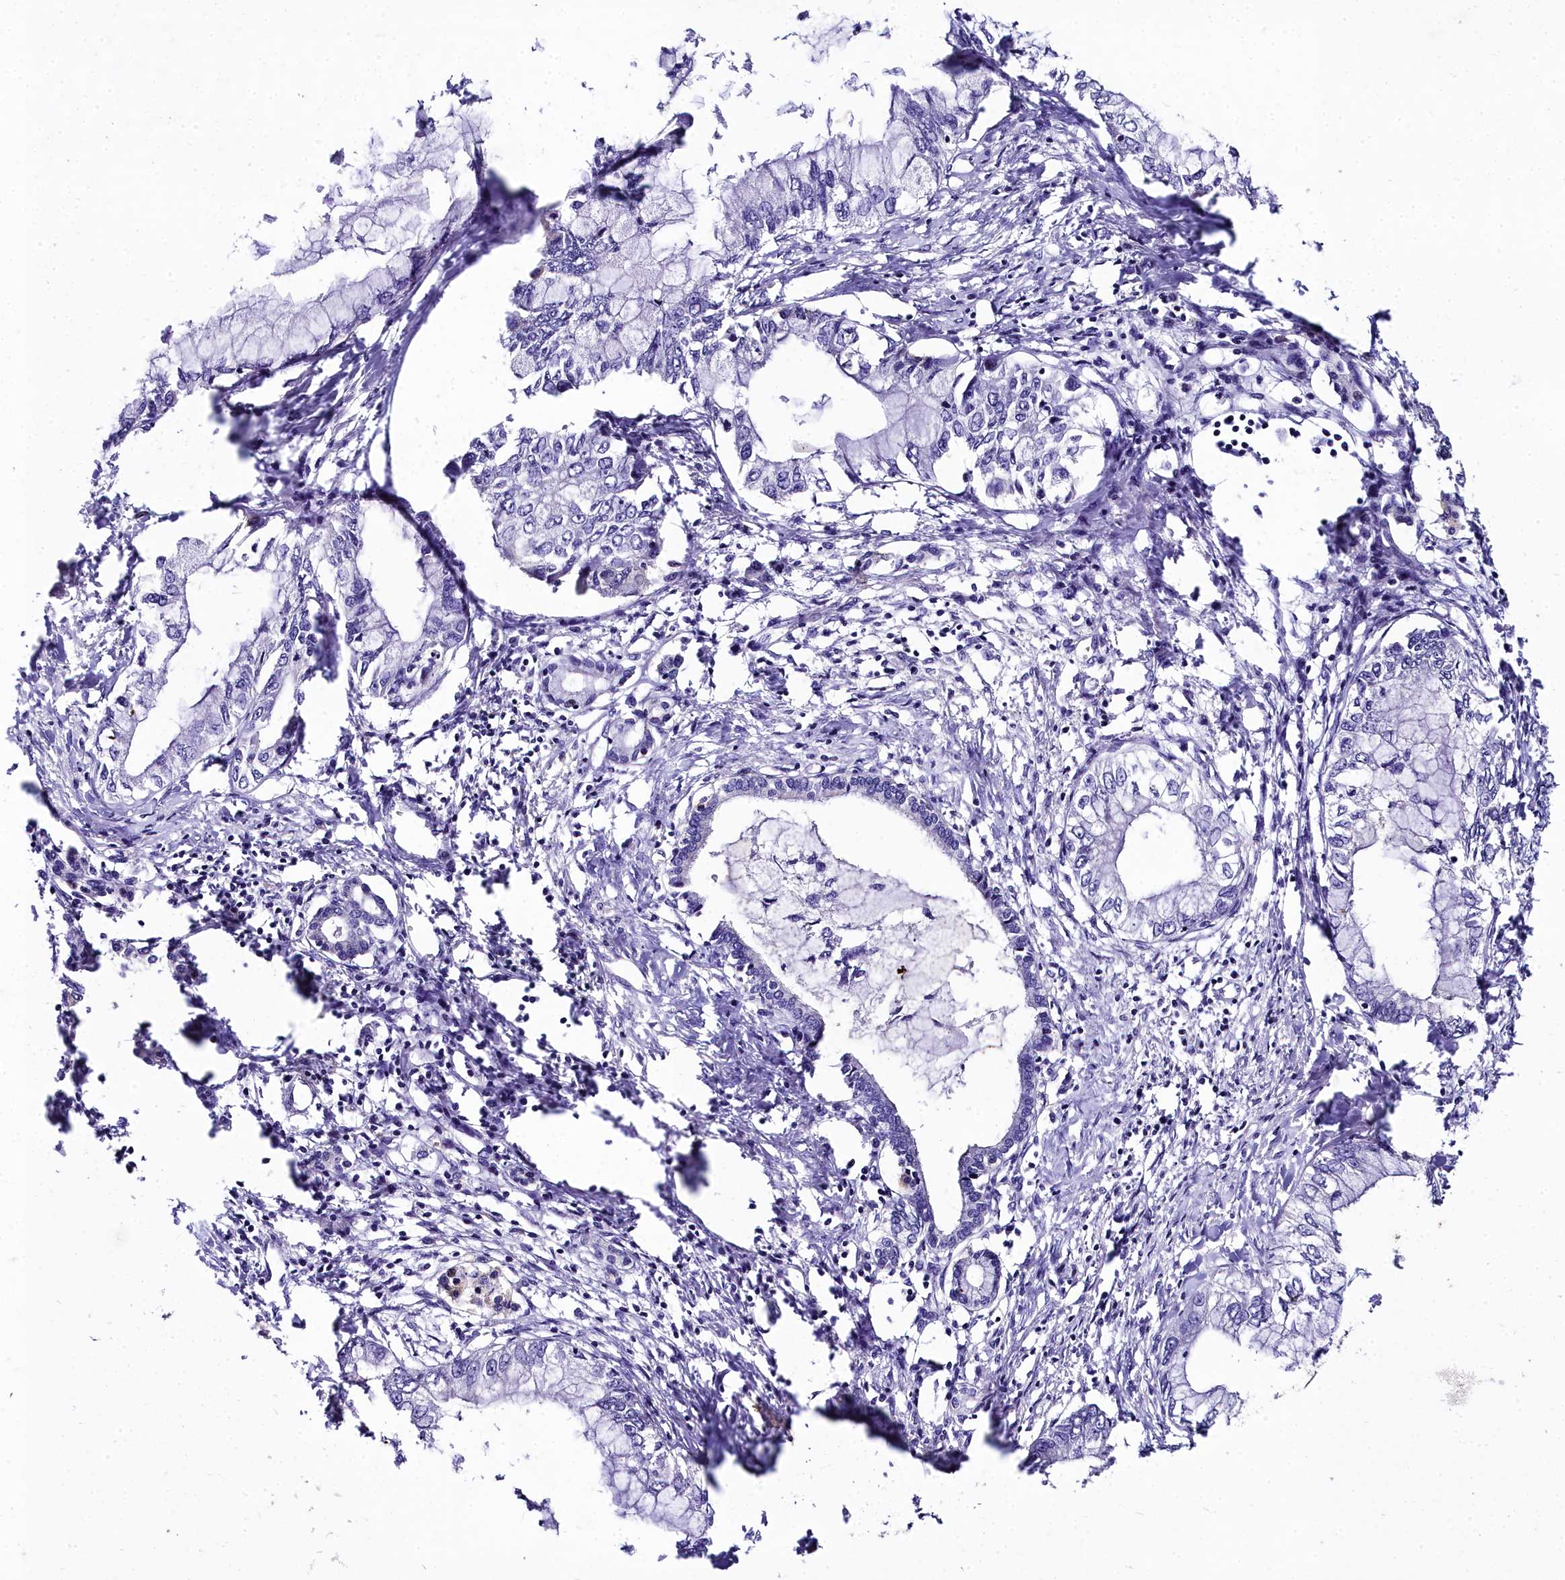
{"staining": {"intensity": "negative", "quantity": "none", "location": "none"}, "tissue": "pancreatic cancer", "cell_type": "Tumor cells", "image_type": "cancer", "snomed": [{"axis": "morphology", "description": "Adenocarcinoma, NOS"}, {"axis": "topography", "description": "Pancreas"}], "caption": "Tumor cells show no significant staining in pancreatic adenocarcinoma.", "gene": "NT5M", "patient": {"sex": "male", "age": 48}}